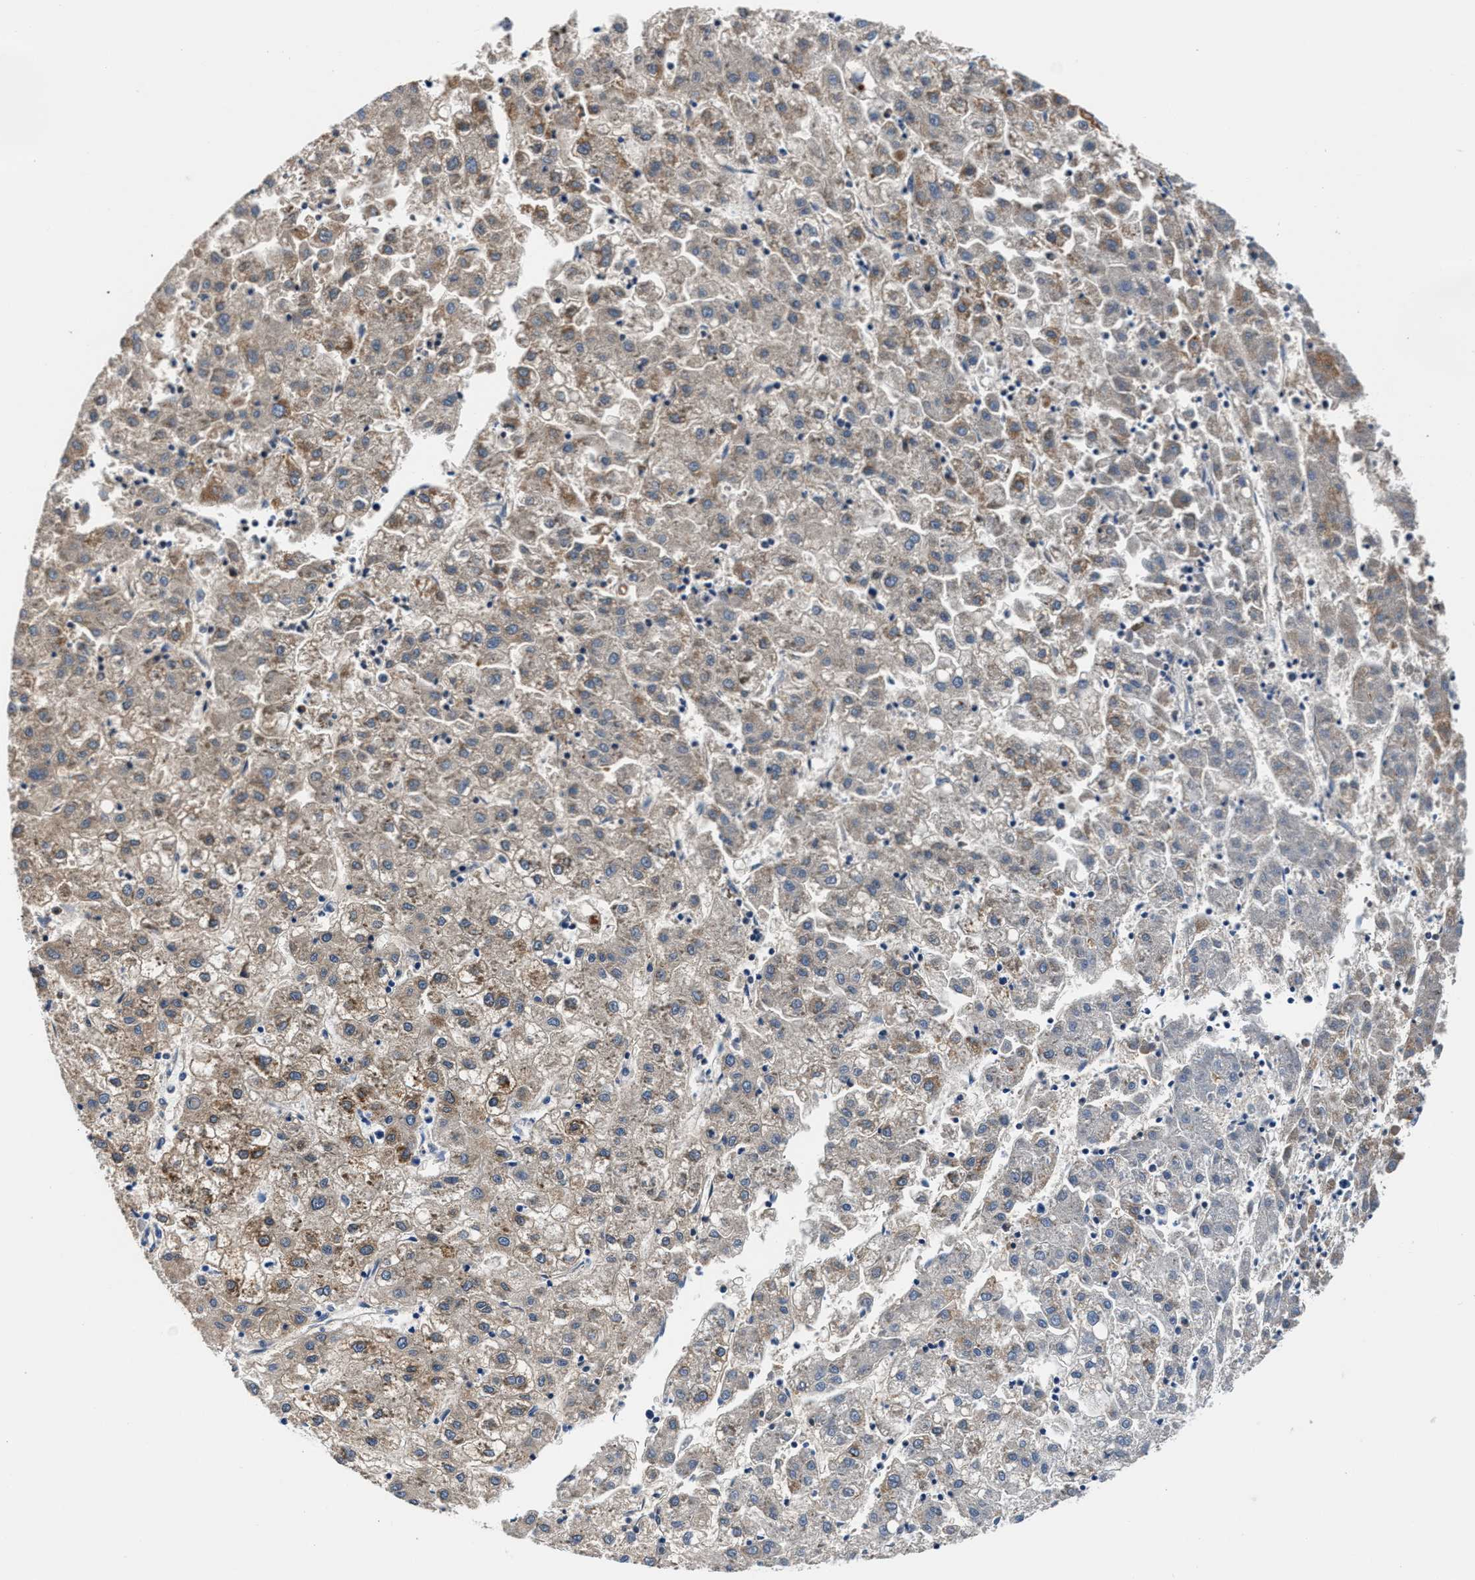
{"staining": {"intensity": "moderate", "quantity": "25%-75%", "location": "cytoplasmic/membranous"}, "tissue": "liver cancer", "cell_type": "Tumor cells", "image_type": "cancer", "snomed": [{"axis": "morphology", "description": "Carcinoma, Hepatocellular, NOS"}, {"axis": "topography", "description": "Liver"}], "caption": "Tumor cells display medium levels of moderate cytoplasmic/membranous staining in about 25%-75% of cells in liver cancer (hepatocellular carcinoma). (DAB IHC, brown staining for protein, blue staining for nuclei).", "gene": "PARG", "patient": {"sex": "male", "age": 72}}